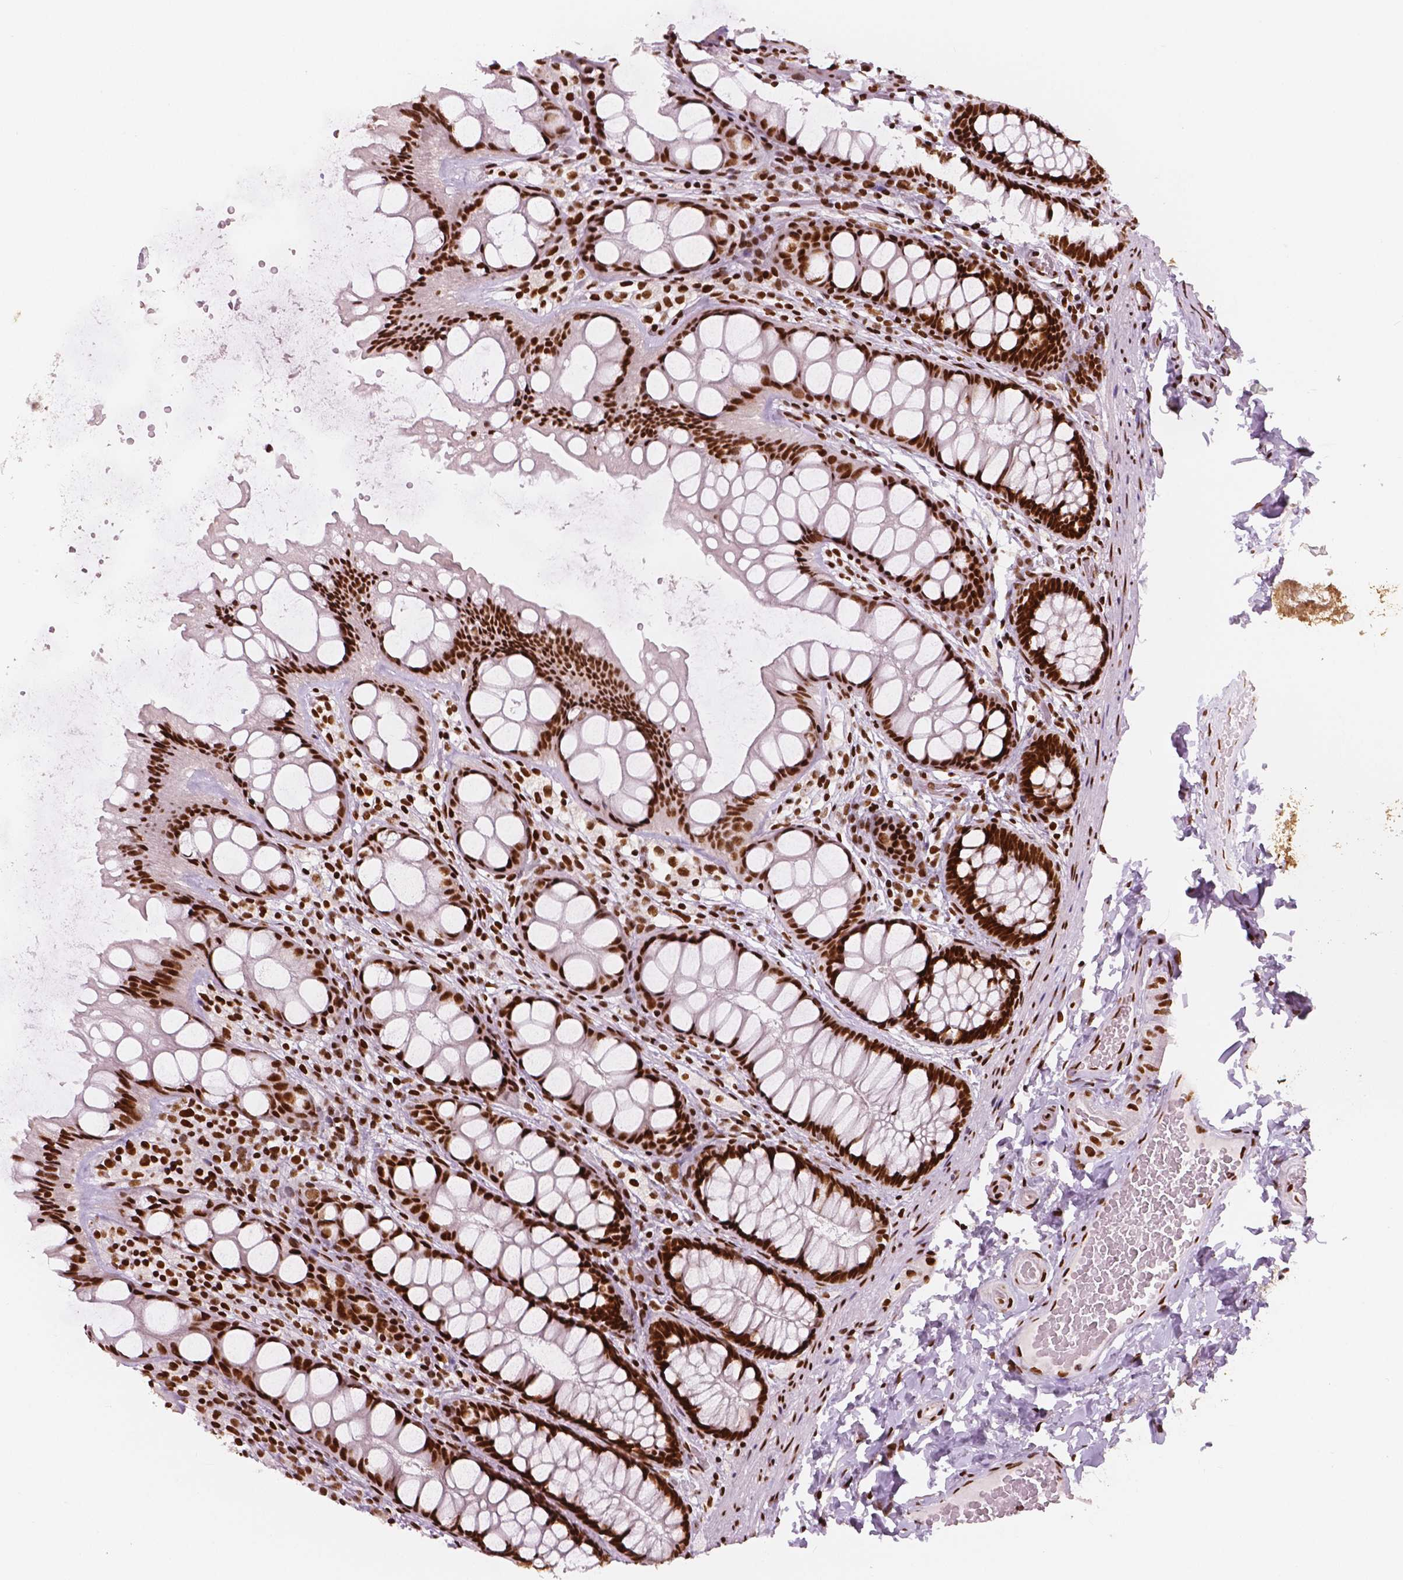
{"staining": {"intensity": "strong", "quantity": ">75%", "location": "nuclear"}, "tissue": "colon", "cell_type": "Endothelial cells", "image_type": "normal", "snomed": [{"axis": "morphology", "description": "Normal tissue, NOS"}, {"axis": "topography", "description": "Colon"}], "caption": "Immunohistochemistry (IHC) (DAB (3,3'-diaminobenzidine)) staining of normal human colon shows strong nuclear protein positivity in approximately >75% of endothelial cells. Immunohistochemistry (IHC) stains the protein of interest in brown and the nuclei are stained blue.", "gene": "BRD4", "patient": {"sex": "male", "age": 47}}